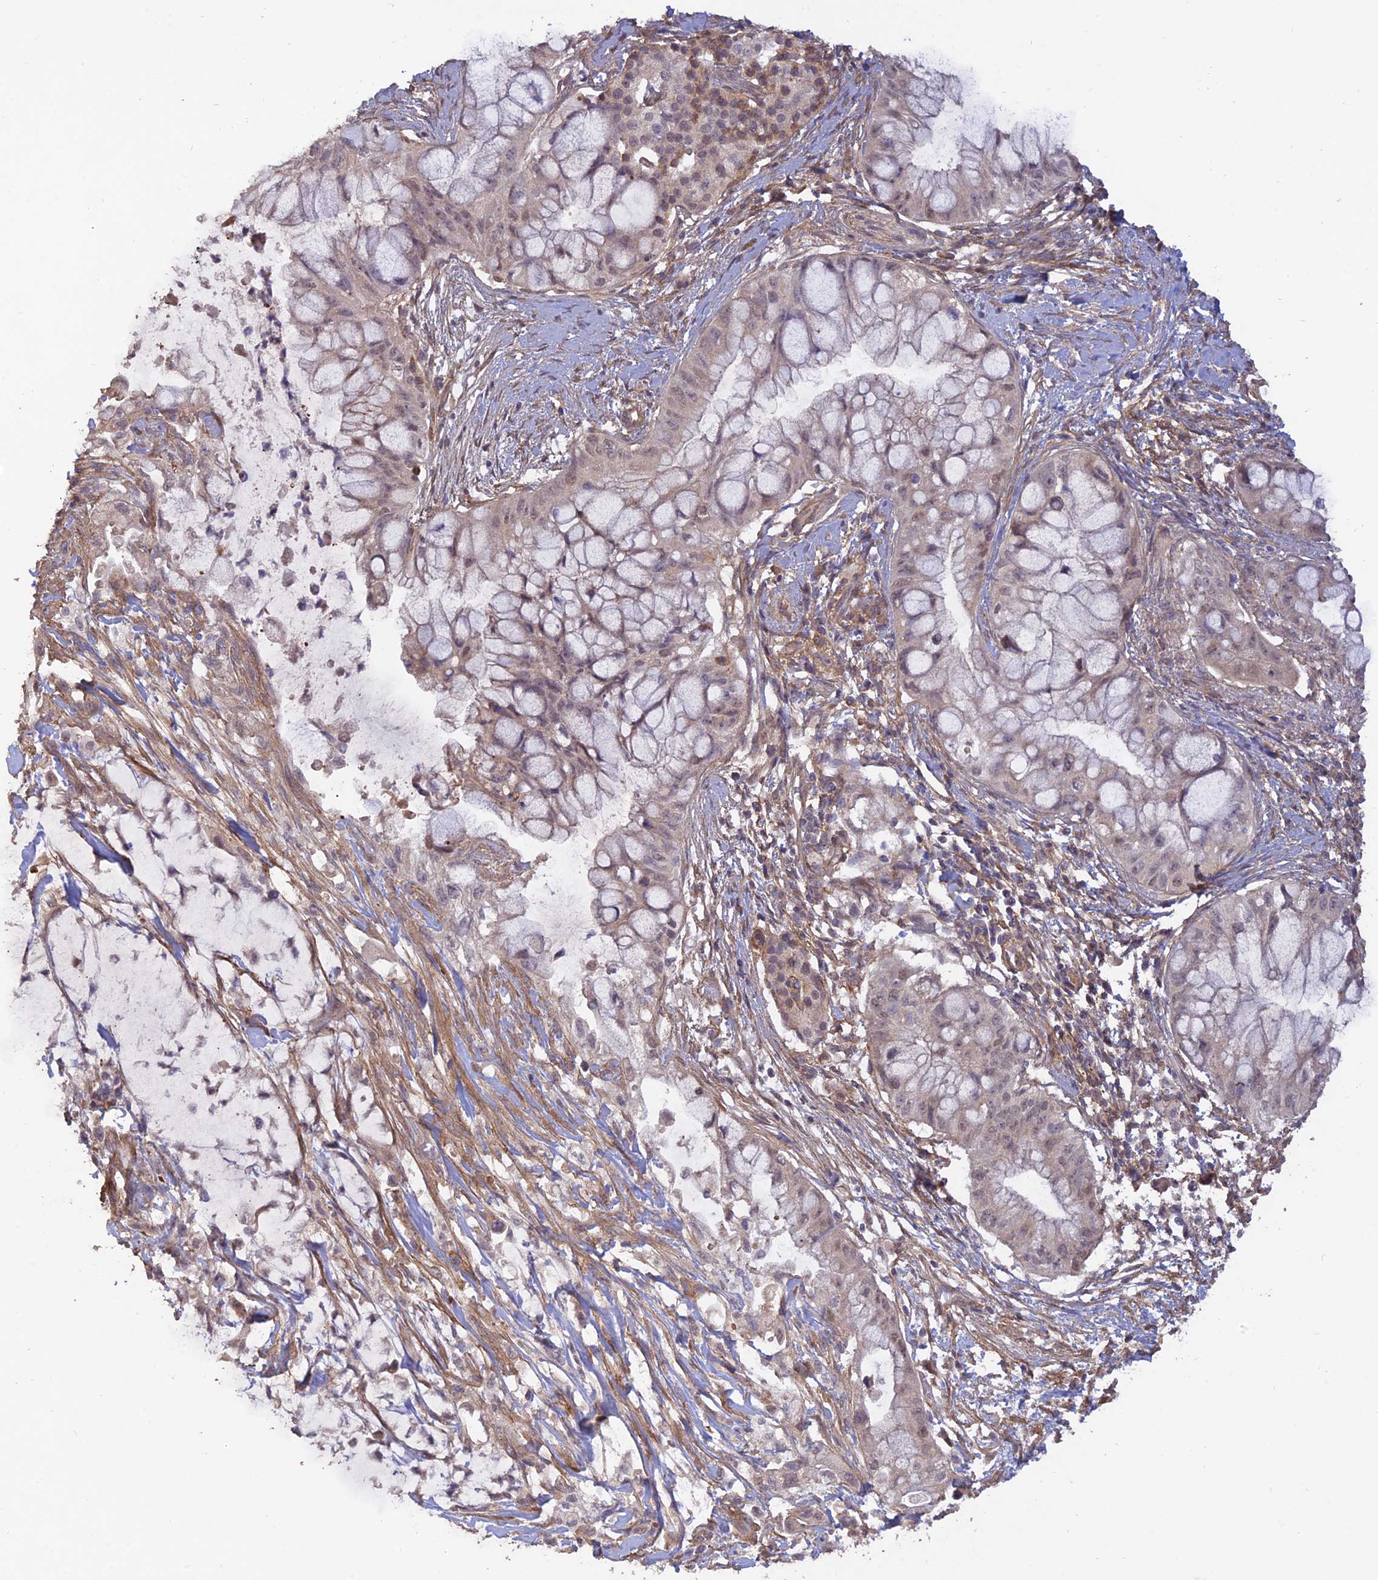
{"staining": {"intensity": "weak", "quantity": "<25%", "location": "nuclear"}, "tissue": "pancreatic cancer", "cell_type": "Tumor cells", "image_type": "cancer", "snomed": [{"axis": "morphology", "description": "Adenocarcinoma, NOS"}, {"axis": "topography", "description": "Pancreas"}], "caption": "This is an IHC histopathology image of human adenocarcinoma (pancreatic). There is no positivity in tumor cells.", "gene": "PAGR1", "patient": {"sex": "male", "age": 48}}